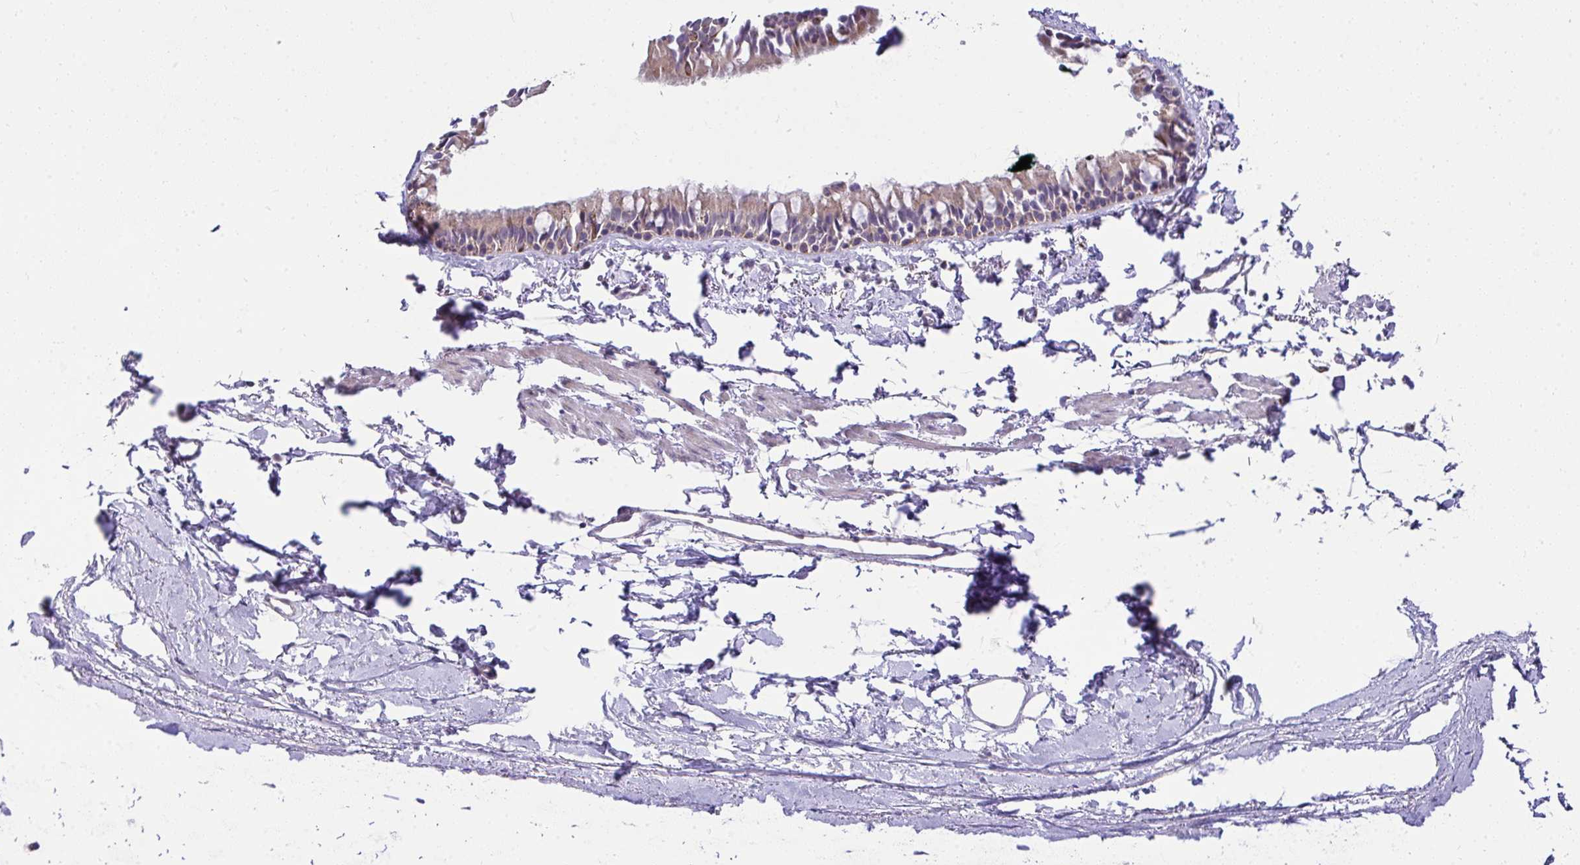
{"staining": {"intensity": "moderate", "quantity": ">75%", "location": "cytoplasmic/membranous"}, "tissue": "bronchus", "cell_type": "Respiratory epithelial cells", "image_type": "normal", "snomed": [{"axis": "morphology", "description": "Normal tissue, NOS"}, {"axis": "topography", "description": "Cartilage tissue"}, {"axis": "topography", "description": "Bronchus"}, {"axis": "topography", "description": "Peripheral nerve tissue"}], "caption": "Immunohistochemistry (IHC) (DAB (3,3'-diaminobenzidine)) staining of normal bronchus exhibits moderate cytoplasmic/membranous protein positivity in approximately >75% of respiratory epithelial cells.", "gene": "CEP63", "patient": {"sex": "female", "age": 59}}